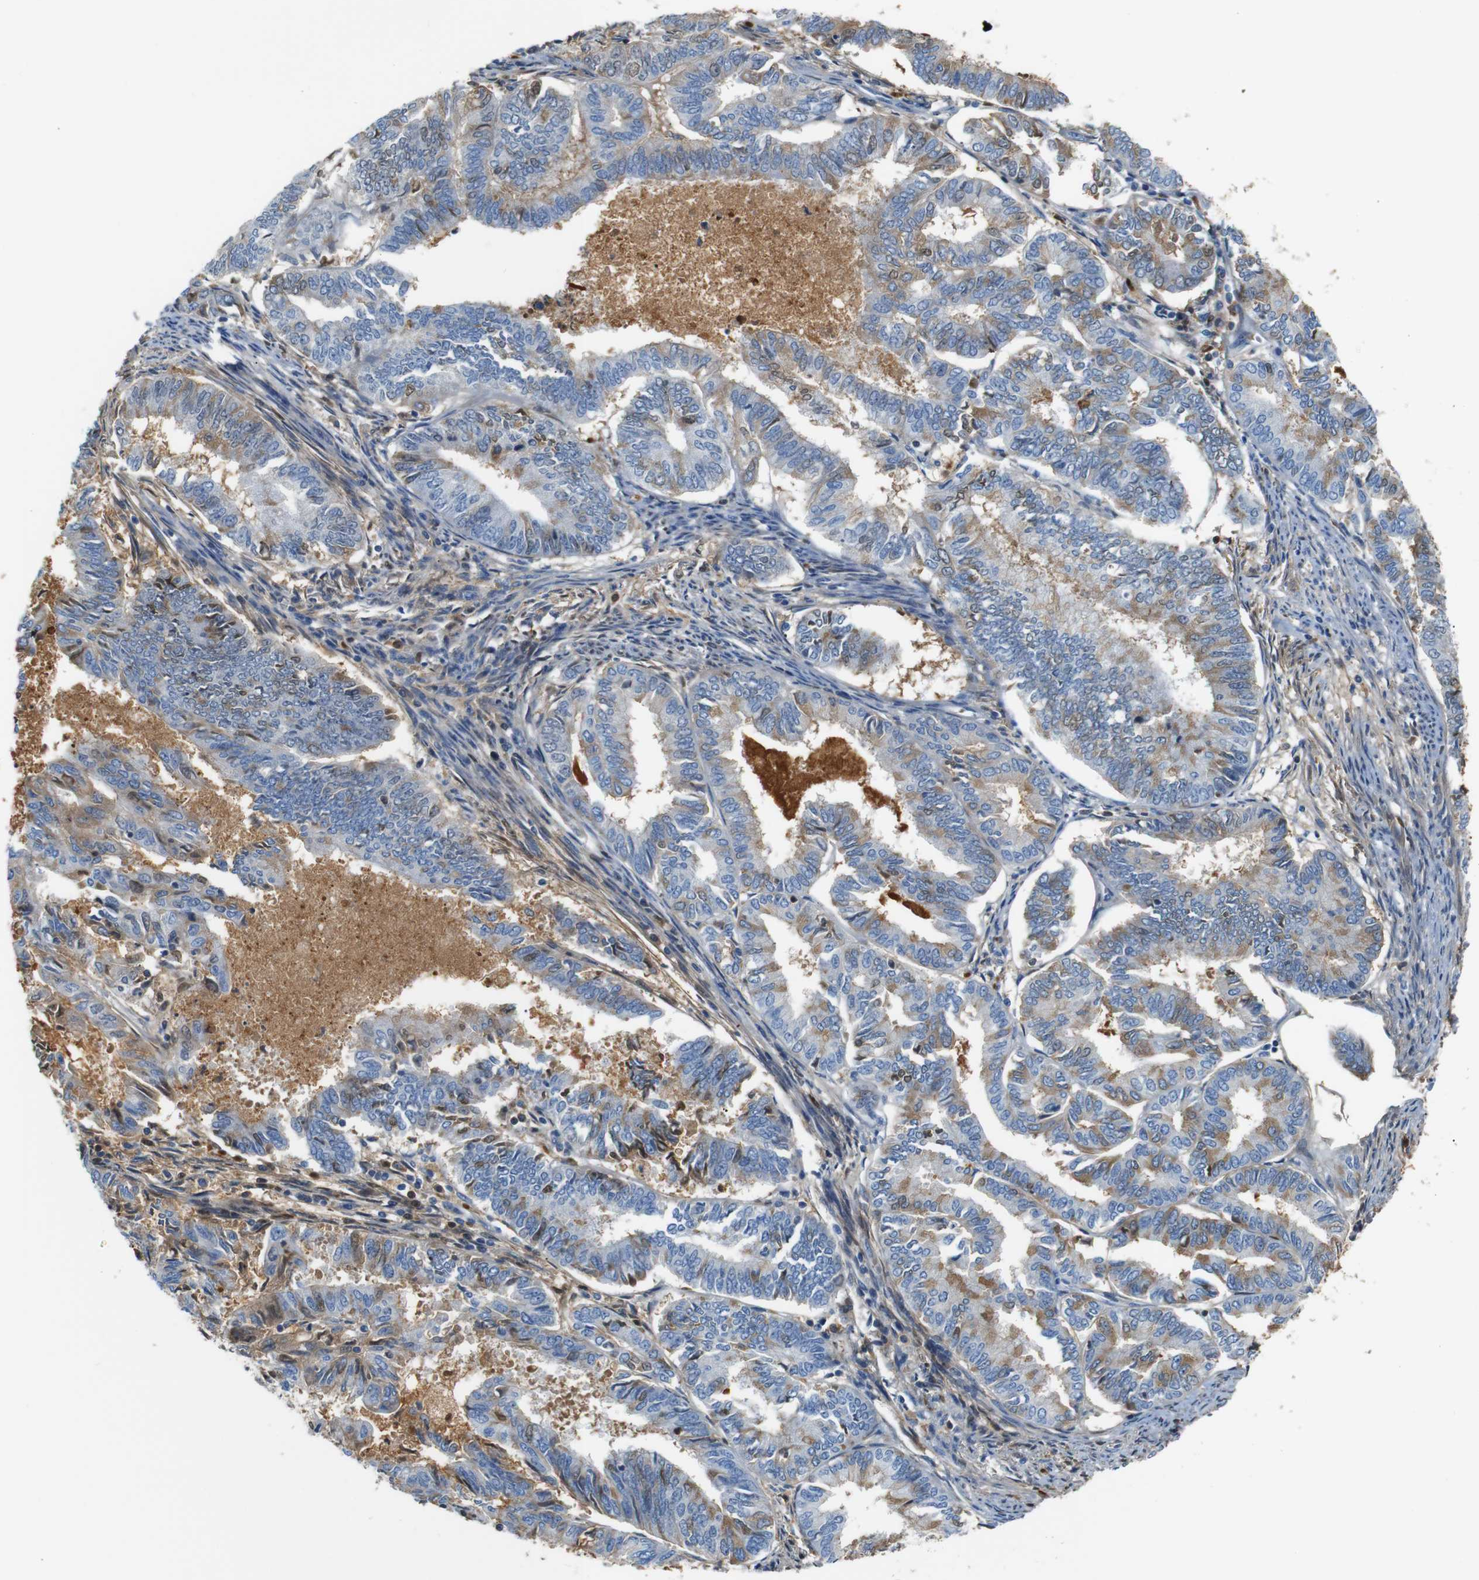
{"staining": {"intensity": "moderate", "quantity": "<25%", "location": "cytoplasmic/membranous"}, "tissue": "endometrial cancer", "cell_type": "Tumor cells", "image_type": "cancer", "snomed": [{"axis": "morphology", "description": "Adenocarcinoma, NOS"}, {"axis": "topography", "description": "Endometrium"}], "caption": "IHC photomicrograph of endometrial adenocarcinoma stained for a protein (brown), which demonstrates low levels of moderate cytoplasmic/membranous expression in approximately <25% of tumor cells.", "gene": "SERPINA1", "patient": {"sex": "female", "age": 86}}